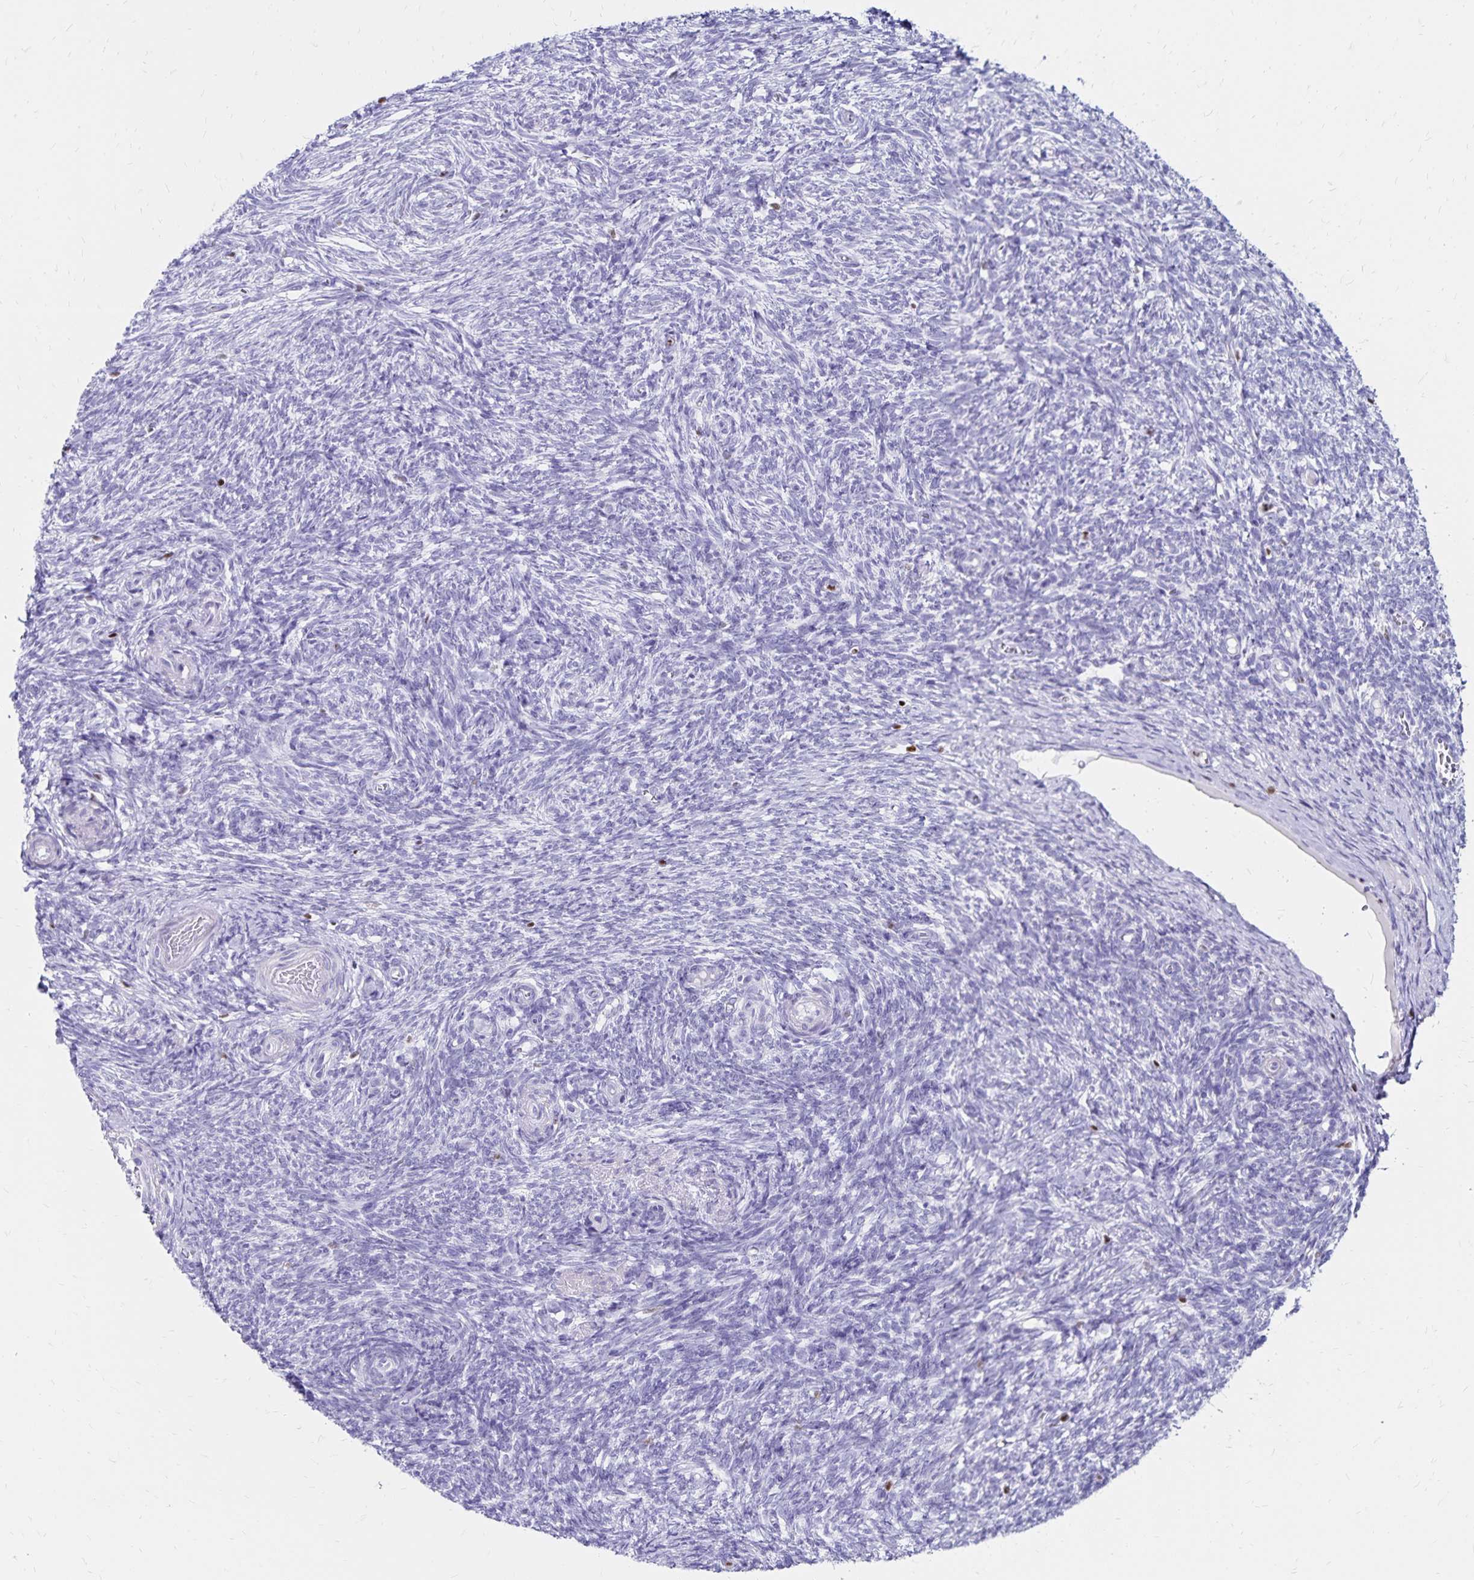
{"staining": {"intensity": "negative", "quantity": "none", "location": "none"}, "tissue": "ovary", "cell_type": "Follicle cells", "image_type": "normal", "snomed": [{"axis": "morphology", "description": "Normal tissue, NOS"}, {"axis": "topography", "description": "Ovary"}], "caption": "Follicle cells show no significant protein expression in benign ovary.", "gene": "IKZF1", "patient": {"sex": "female", "age": 39}}